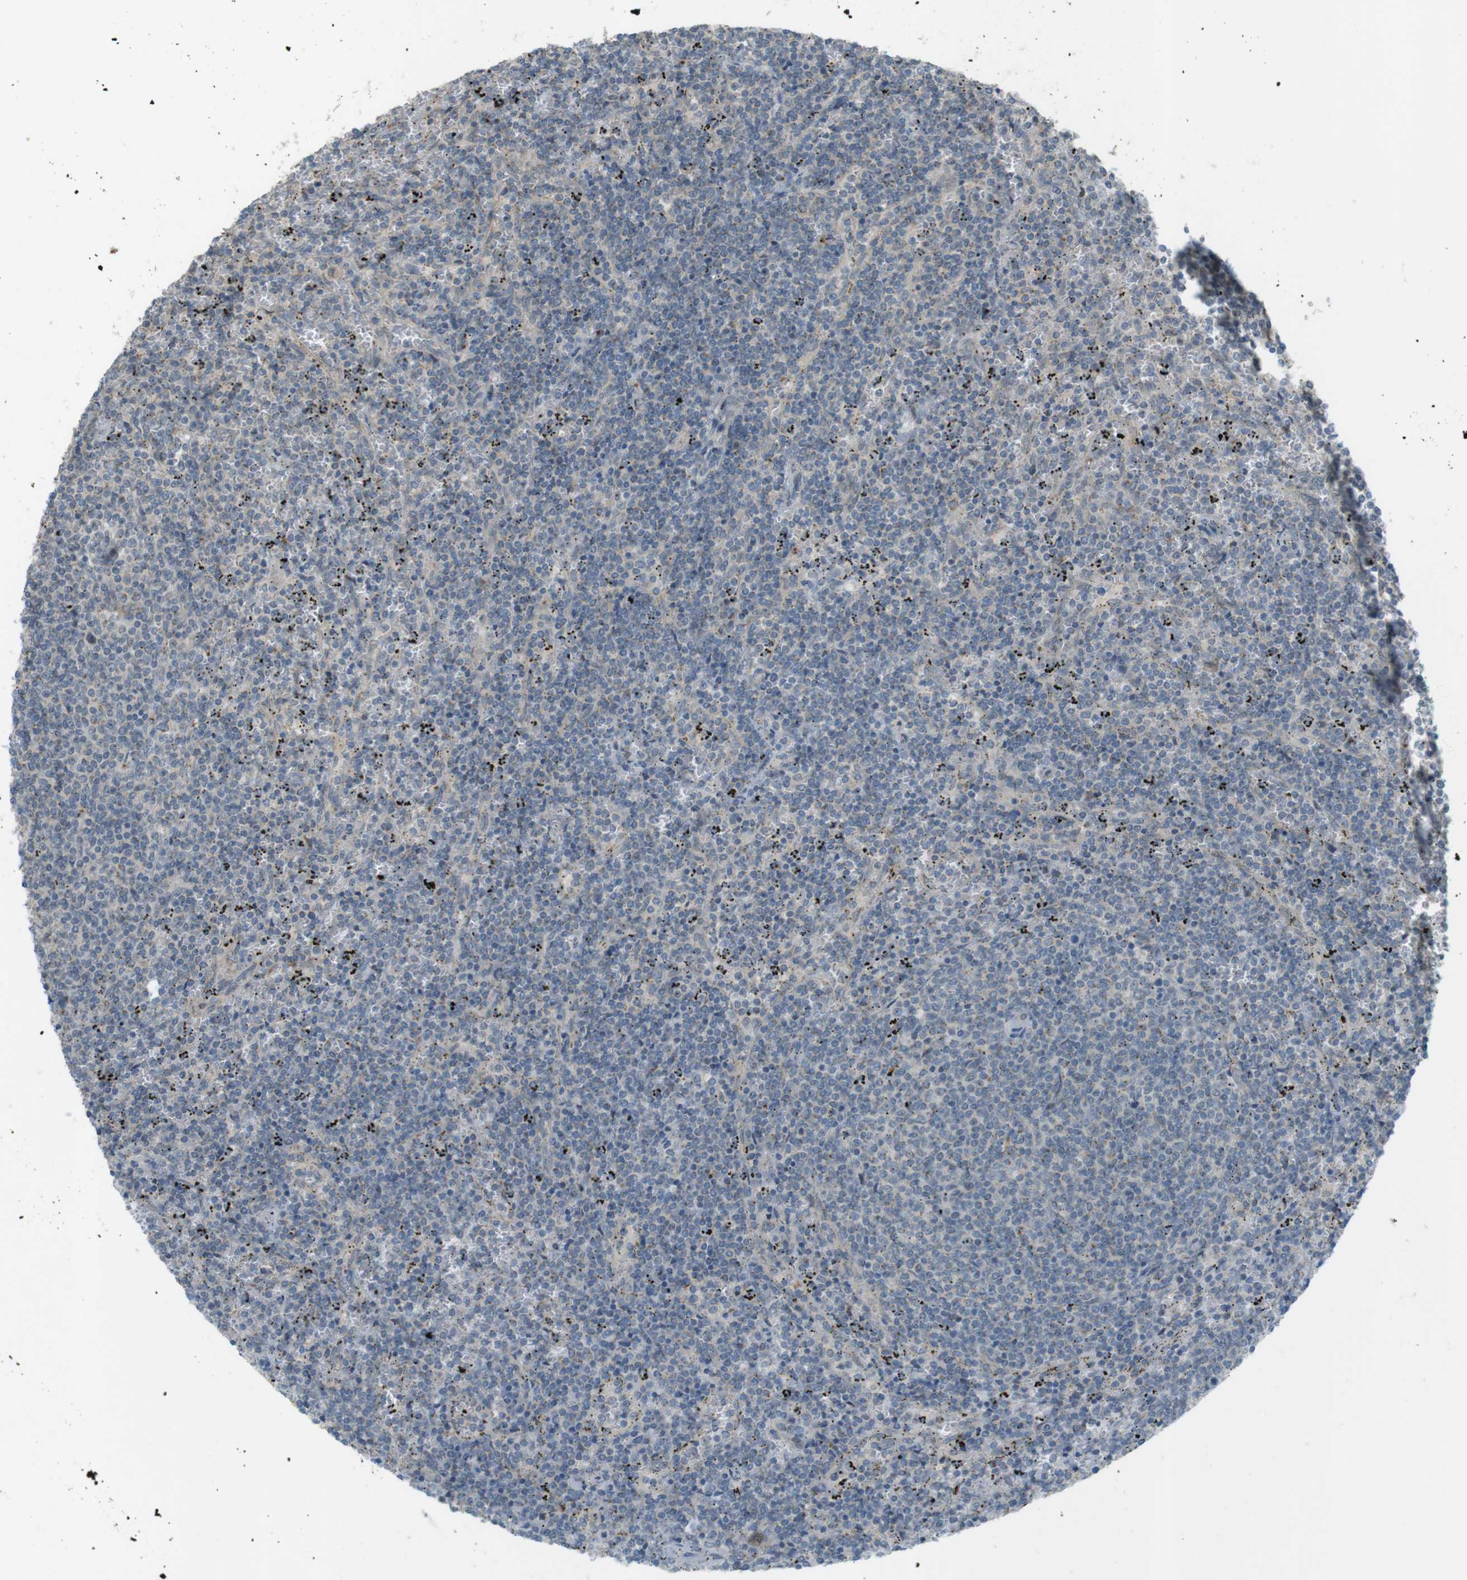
{"staining": {"intensity": "negative", "quantity": "none", "location": "none"}, "tissue": "lymphoma", "cell_type": "Tumor cells", "image_type": "cancer", "snomed": [{"axis": "morphology", "description": "Malignant lymphoma, non-Hodgkin's type, Low grade"}, {"axis": "topography", "description": "Spleen"}], "caption": "Immunohistochemical staining of human low-grade malignant lymphoma, non-Hodgkin's type displays no significant positivity in tumor cells.", "gene": "UGT8", "patient": {"sex": "female", "age": 50}}